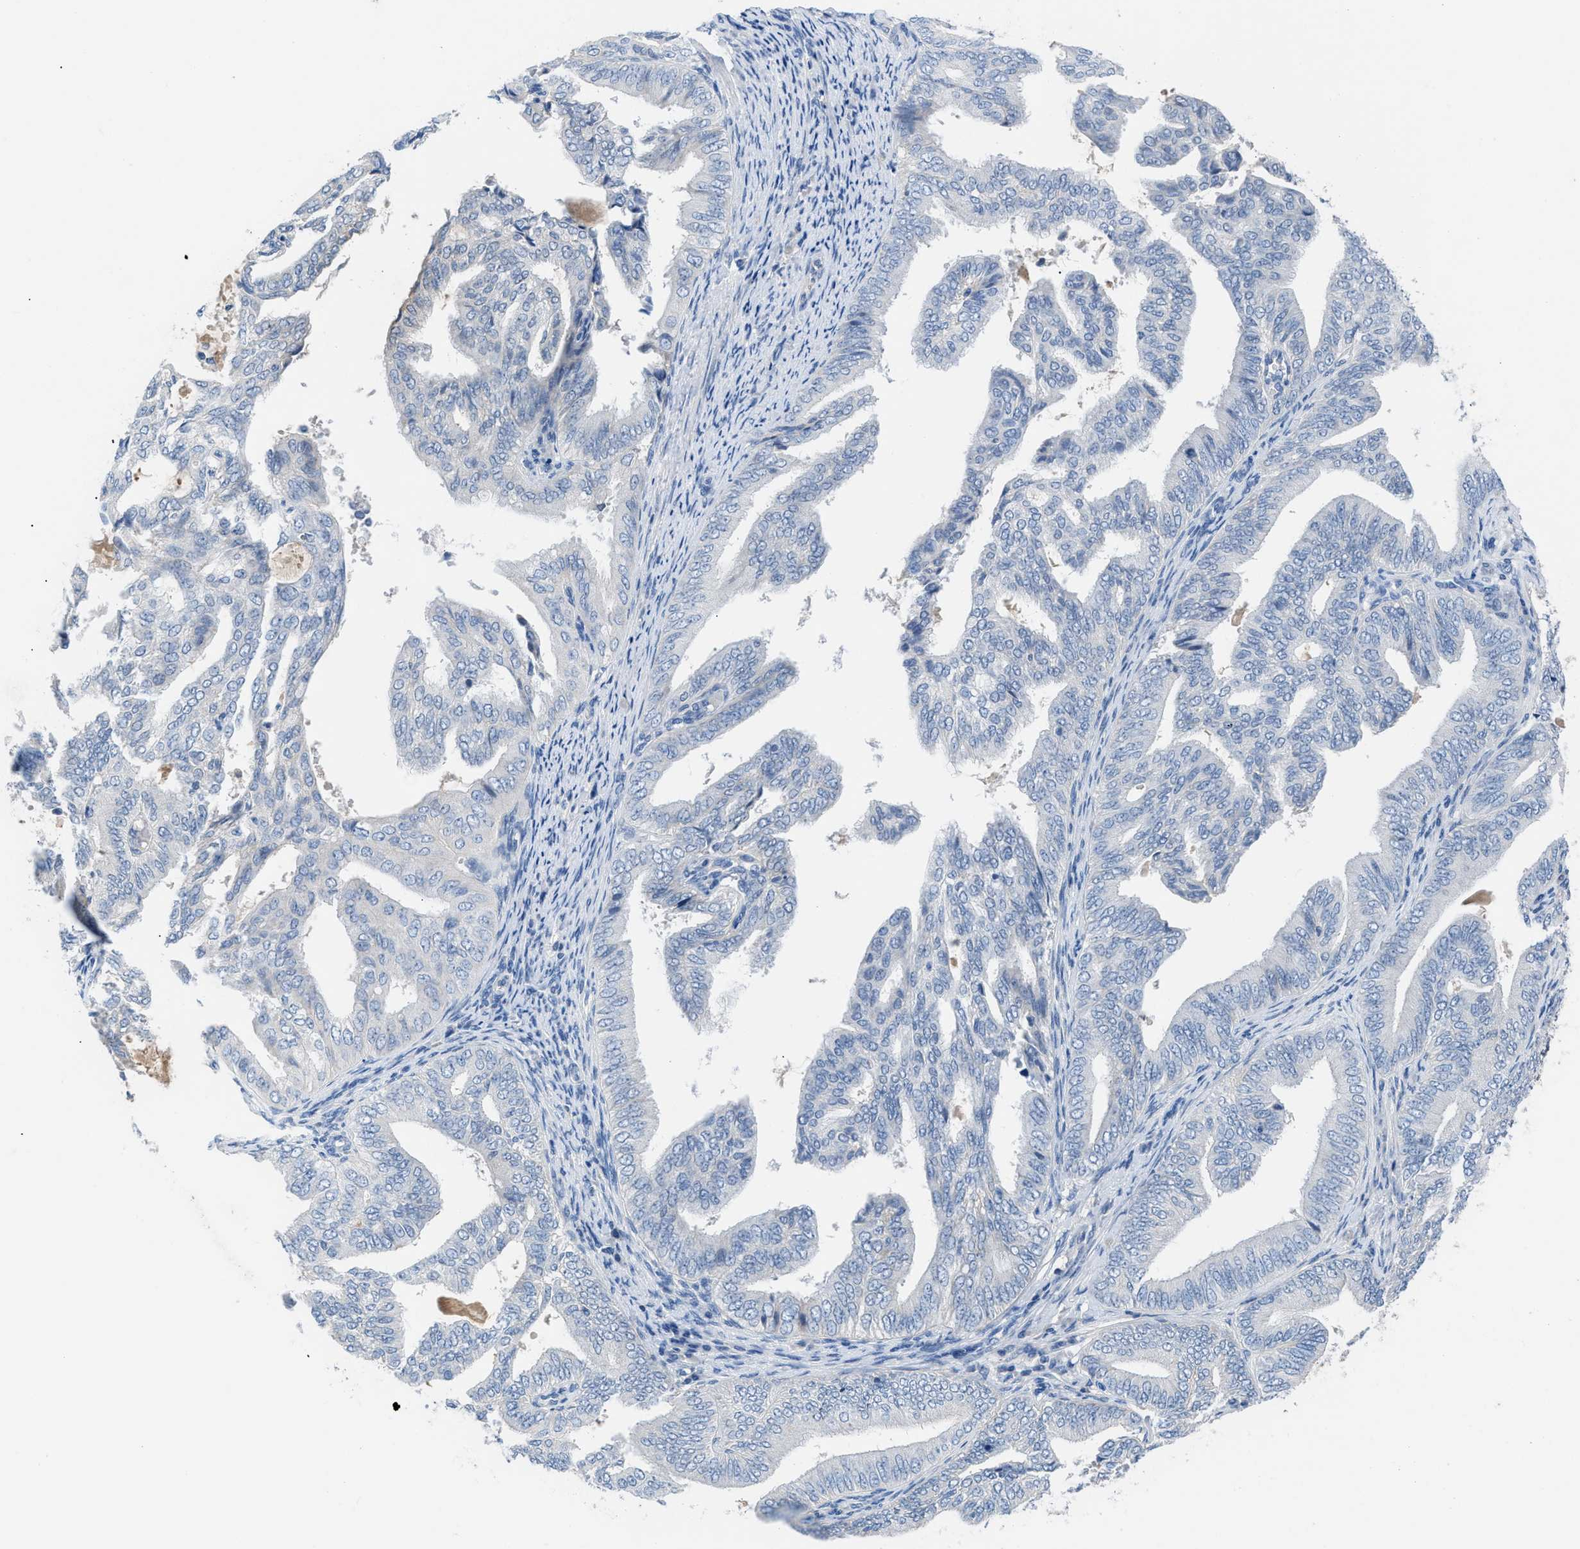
{"staining": {"intensity": "negative", "quantity": "none", "location": "none"}, "tissue": "endometrial cancer", "cell_type": "Tumor cells", "image_type": "cancer", "snomed": [{"axis": "morphology", "description": "Adenocarcinoma, NOS"}, {"axis": "topography", "description": "Endometrium"}], "caption": "Tumor cells are negative for protein expression in human endometrial cancer.", "gene": "HPX", "patient": {"sex": "female", "age": 58}}